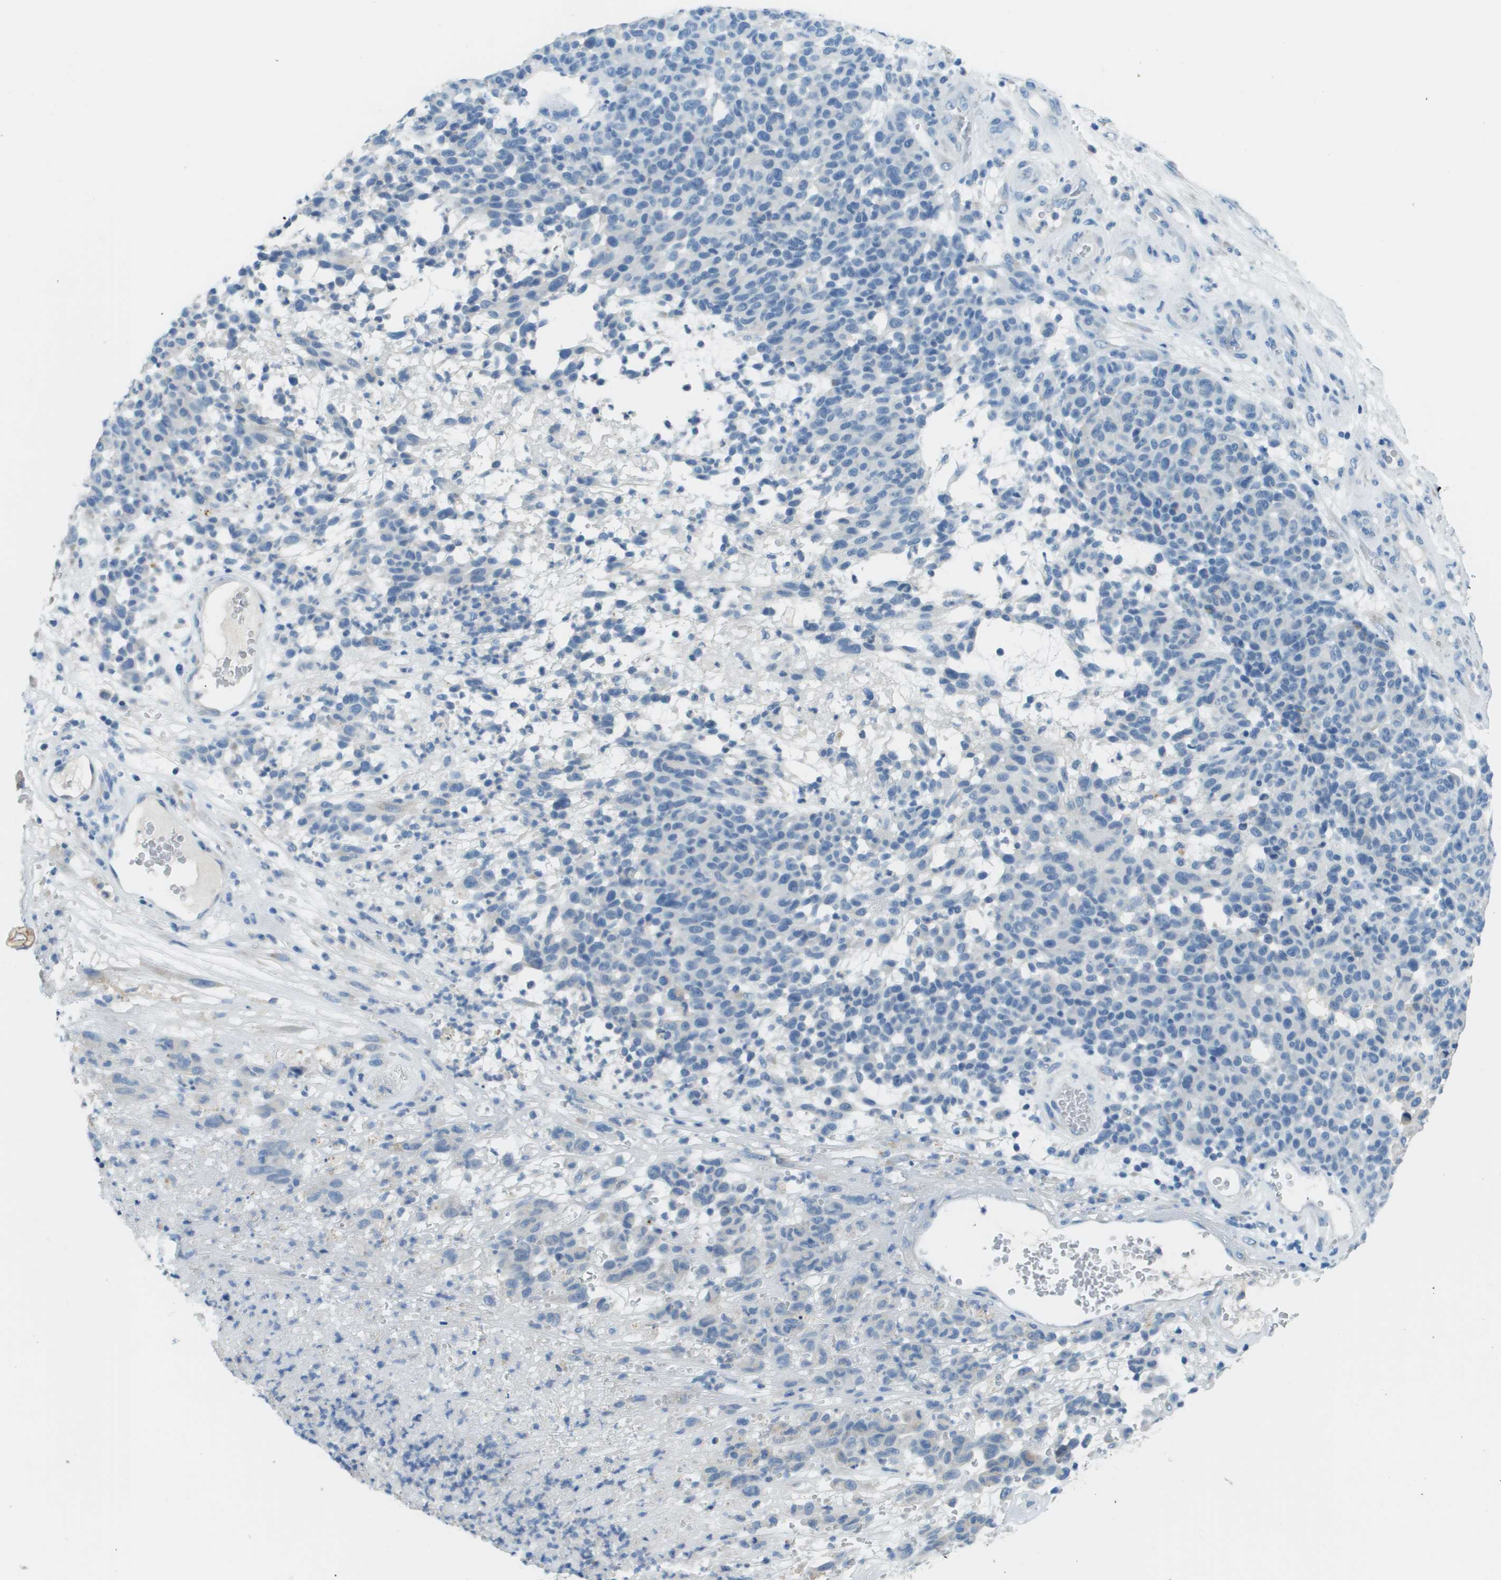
{"staining": {"intensity": "negative", "quantity": "none", "location": "none"}, "tissue": "melanoma", "cell_type": "Tumor cells", "image_type": "cancer", "snomed": [{"axis": "morphology", "description": "Malignant melanoma, NOS"}, {"axis": "topography", "description": "Skin"}], "caption": "The histopathology image reveals no significant staining in tumor cells of melanoma. (DAB immunohistochemistry visualized using brightfield microscopy, high magnification).", "gene": "PTGDR2", "patient": {"sex": "male", "age": 59}}